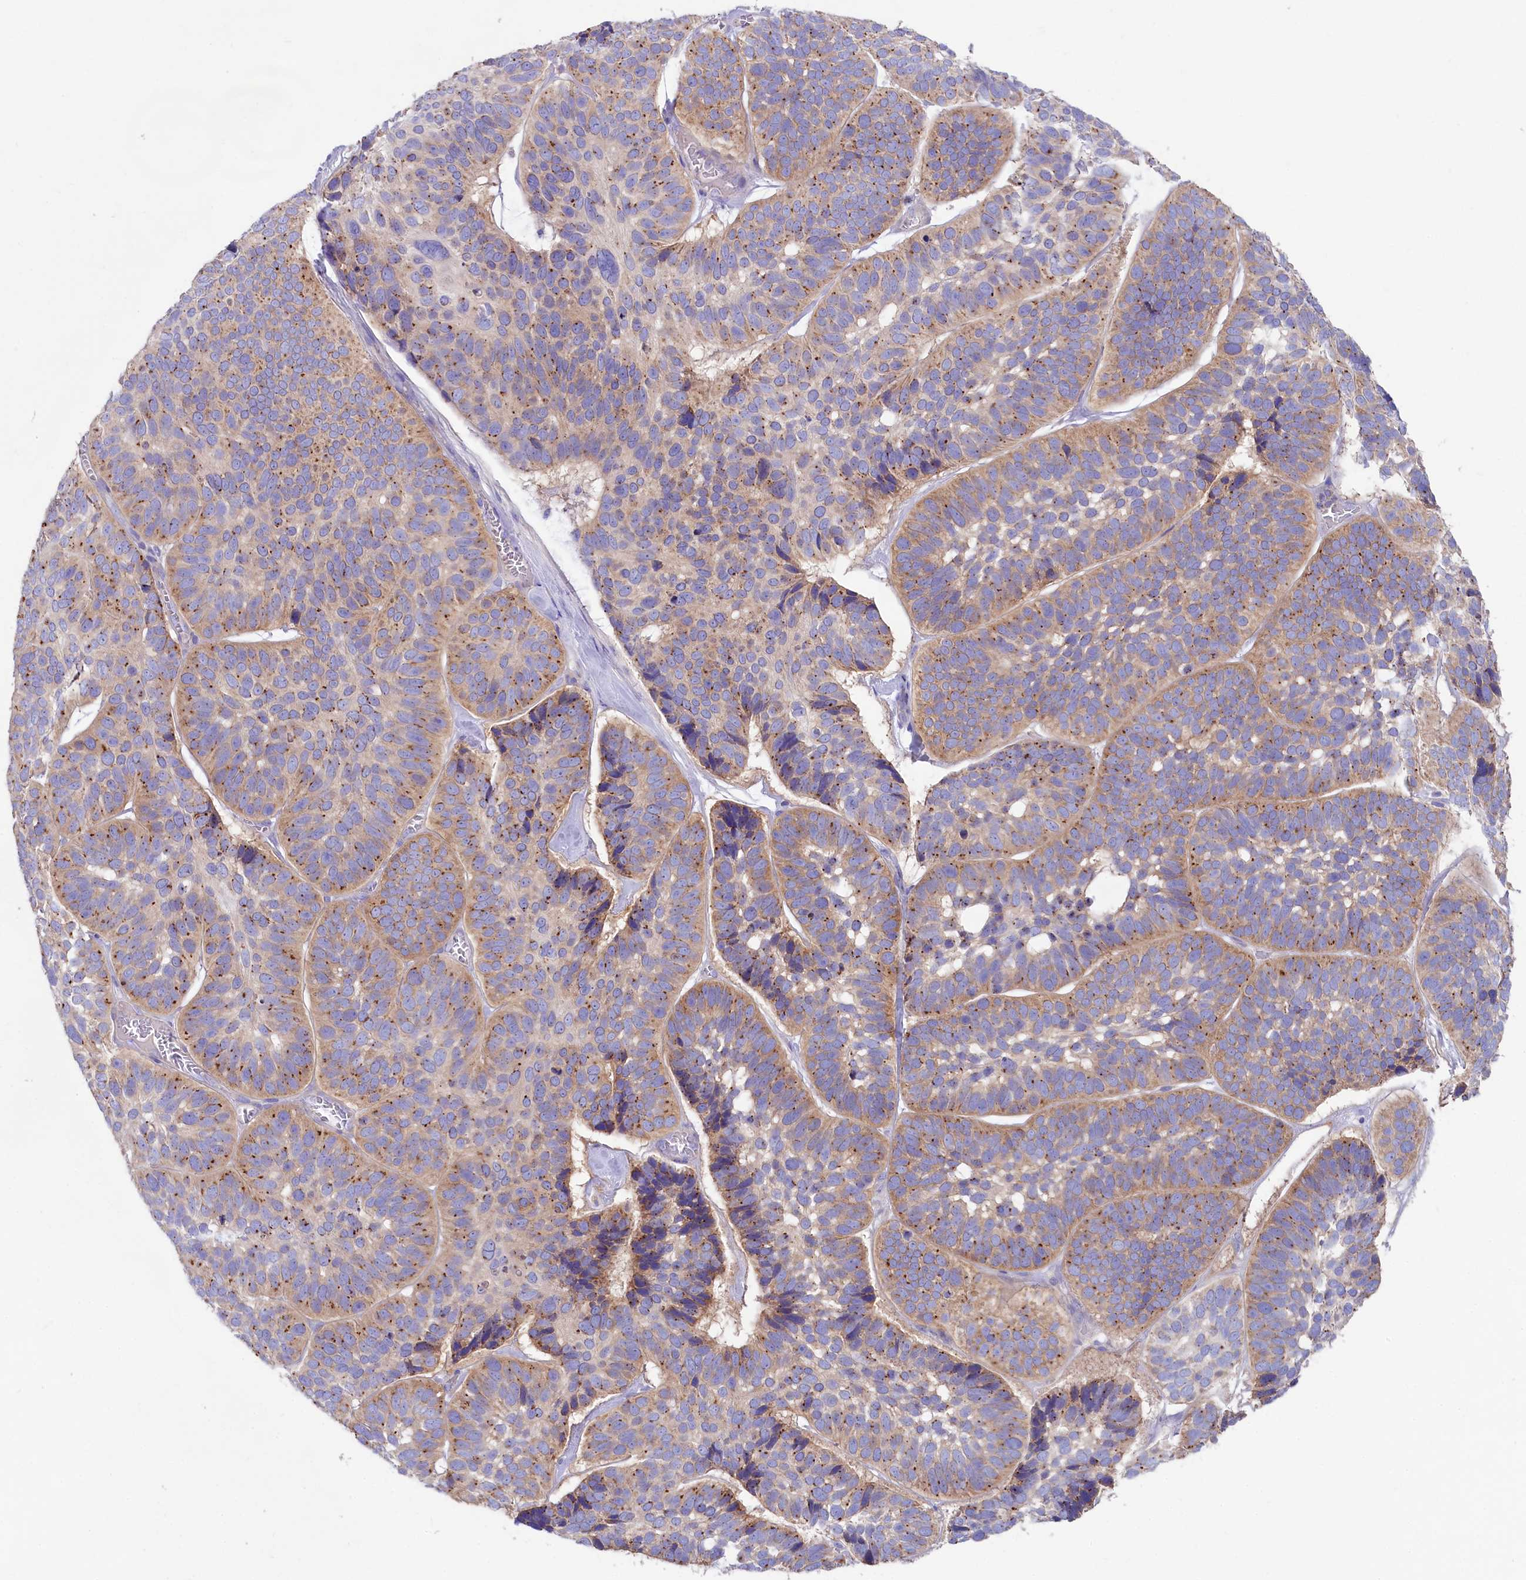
{"staining": {"intensity": "moderate", "quantity": "25%-75%", "location": "cytoplasmic/membranous"}, "tissue": "skin cancer", "cell_type": "Tumor cells", "image_type": "cancer", "snomed": [{"axis": "morphology", "description": "Basal cell carcinoma"}, {"axis": "topography", "description": "Skin"}], "caption": "Tumor cells exhibit medium levels of moderate cytoplasmic/membranous positivity in approximately 25%-75% of cells in skin cancer.", "gene": "VPS26B", "patient": {"sex": "male", "age": 62}}